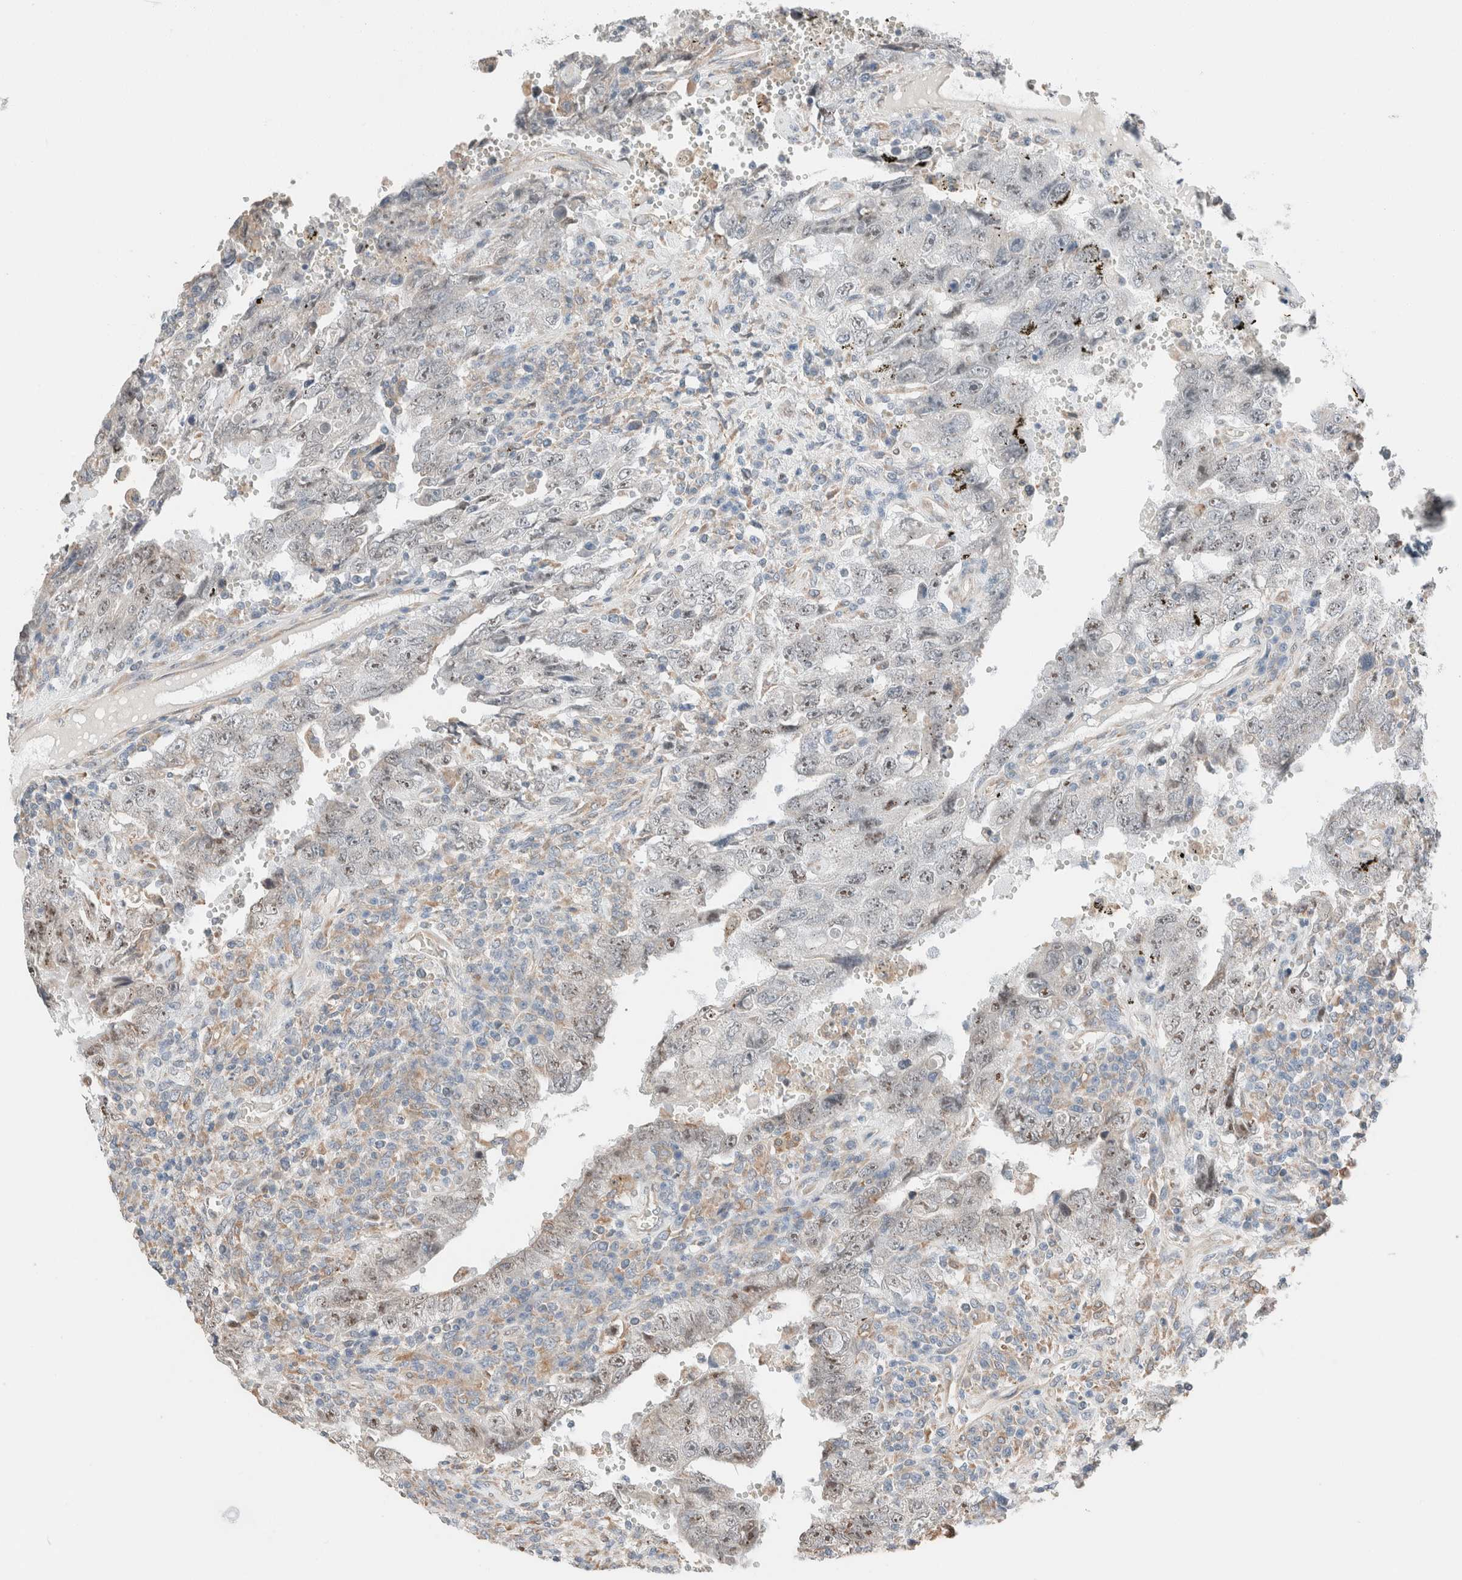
{"staining": {"intensity": "weak", "quantity": "25%-75%", "location": "cytoplasmic/membranous,nuclear"}, "tissue": "testis cancer", "cell_type": "Tumor cells", "image_type": "cancer", "snomed": [{"axis": "morphology", "description": "Carcinoma, Embryonal, NOS"}, {"axis": "topography", "description": "Testis"}], "caption": "Immunohistochemistry (IHC) of human testis embryonal carcinoma demonstrates low levels of weak cytoplasmic/membranous and nuclear positivity in approximately 25%-75% of tumor cells.", "gene": "PCM1", "patient": {"sex": "male", "age": 26}}